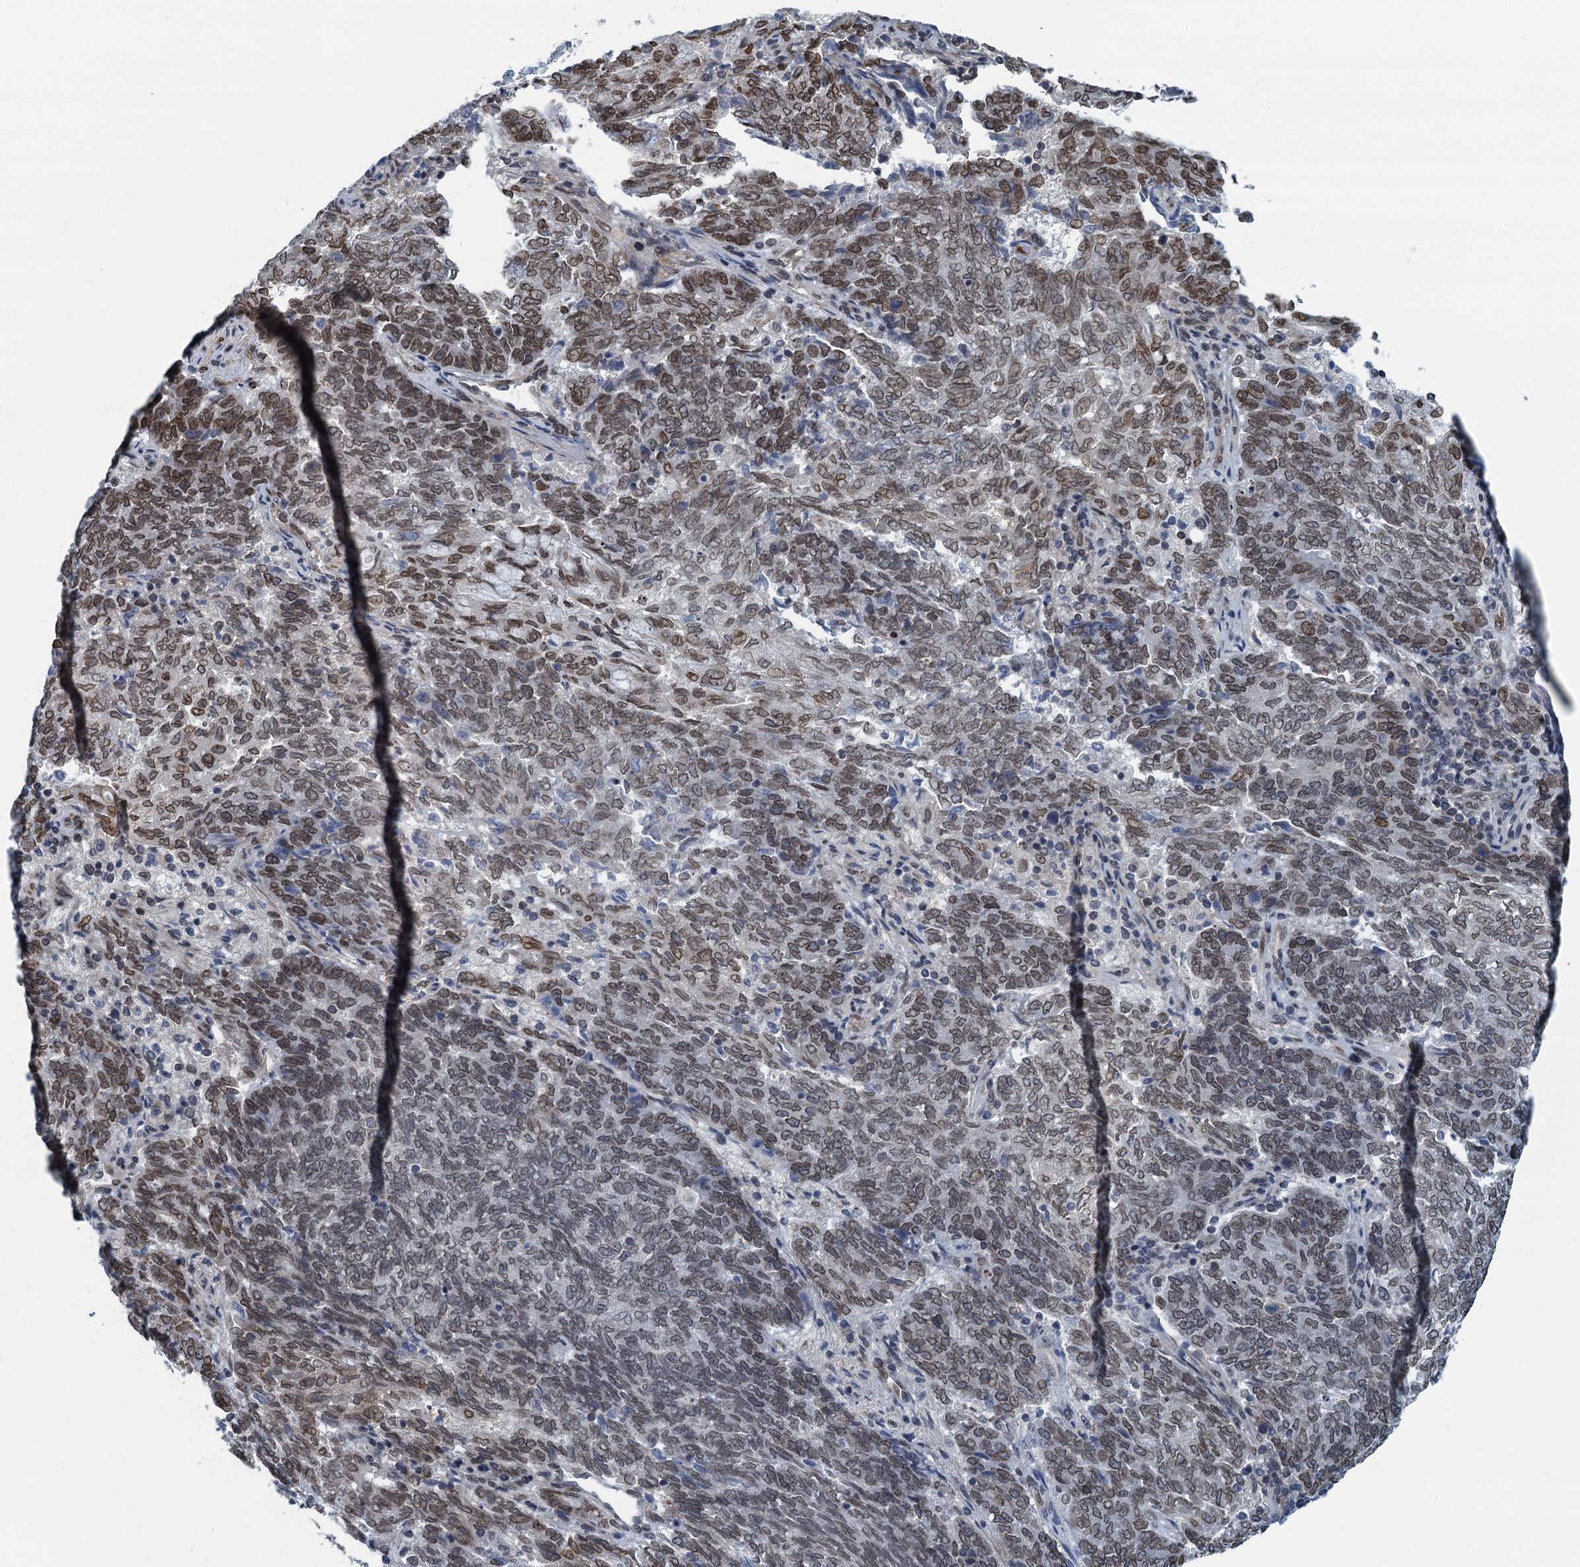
{"staining": {"intensity": "moderate", "quantity": "25%-75%", "location": "cytoplasmic/membranous,nuclear"}, "tissue": "endometrial cancer", "cell_type": "Tumor cells", "image_type": "cancer", "snomed": [{"axis": "morphology", "description": "Adenocarcinoma, NOS"}, {"axis": "topography", "description": "Endometrium"}], "caption": "Brown immunohistochemical staining in human endometrial cancer (adenocarcinoma) exhibits moderate cytoplasmic/membranous and nuclear positivity in approximately 25%-75% of tumor cells.", "gene": "CCDC34", "patient": {"sex": "female", "age": 80}}